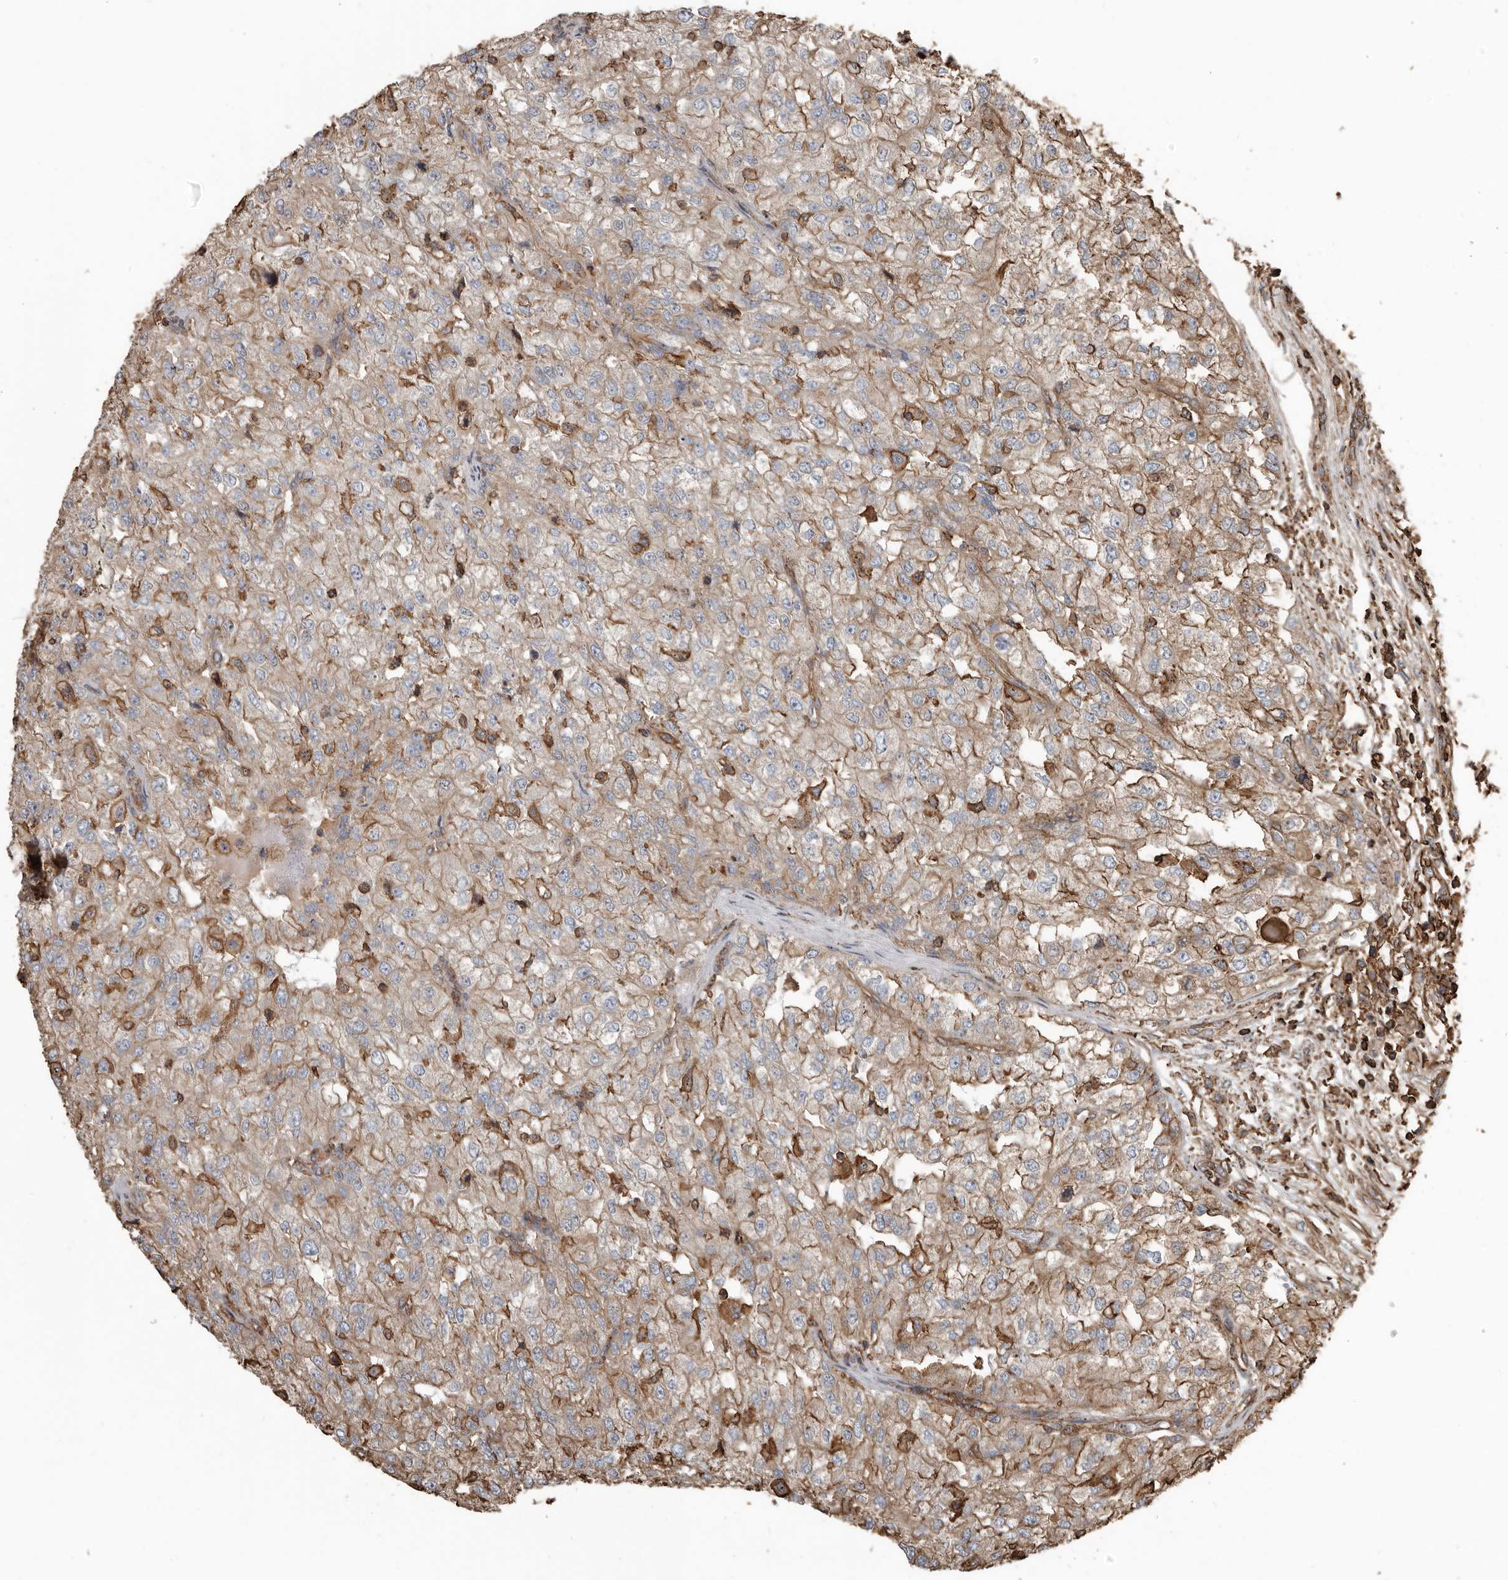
{"staining": {"intensity": "moderate", "quantity": "25%-75%", "location": "cytoplasmic/membranous"}, "tissue": "renal cancer", "cell_type": "Tumor cells", "image_type": "cancer", "snomed": [{"axis": "morphology", "description": "Adenocarcinoma, NOS"}, {"axis": "topography", "description": "Kidney"}], "caption": "This photomicrograph demonstrates renal cancer stained with immunohistochemistry (IHC) to label a protein in brown. The cytoplasmic/membranous of tumor cells show moderate positivity for the protein. Nuclei are counter-stained blue.", "gene": "DENND6B", "patient": {"sex": "female", "age": 54}}